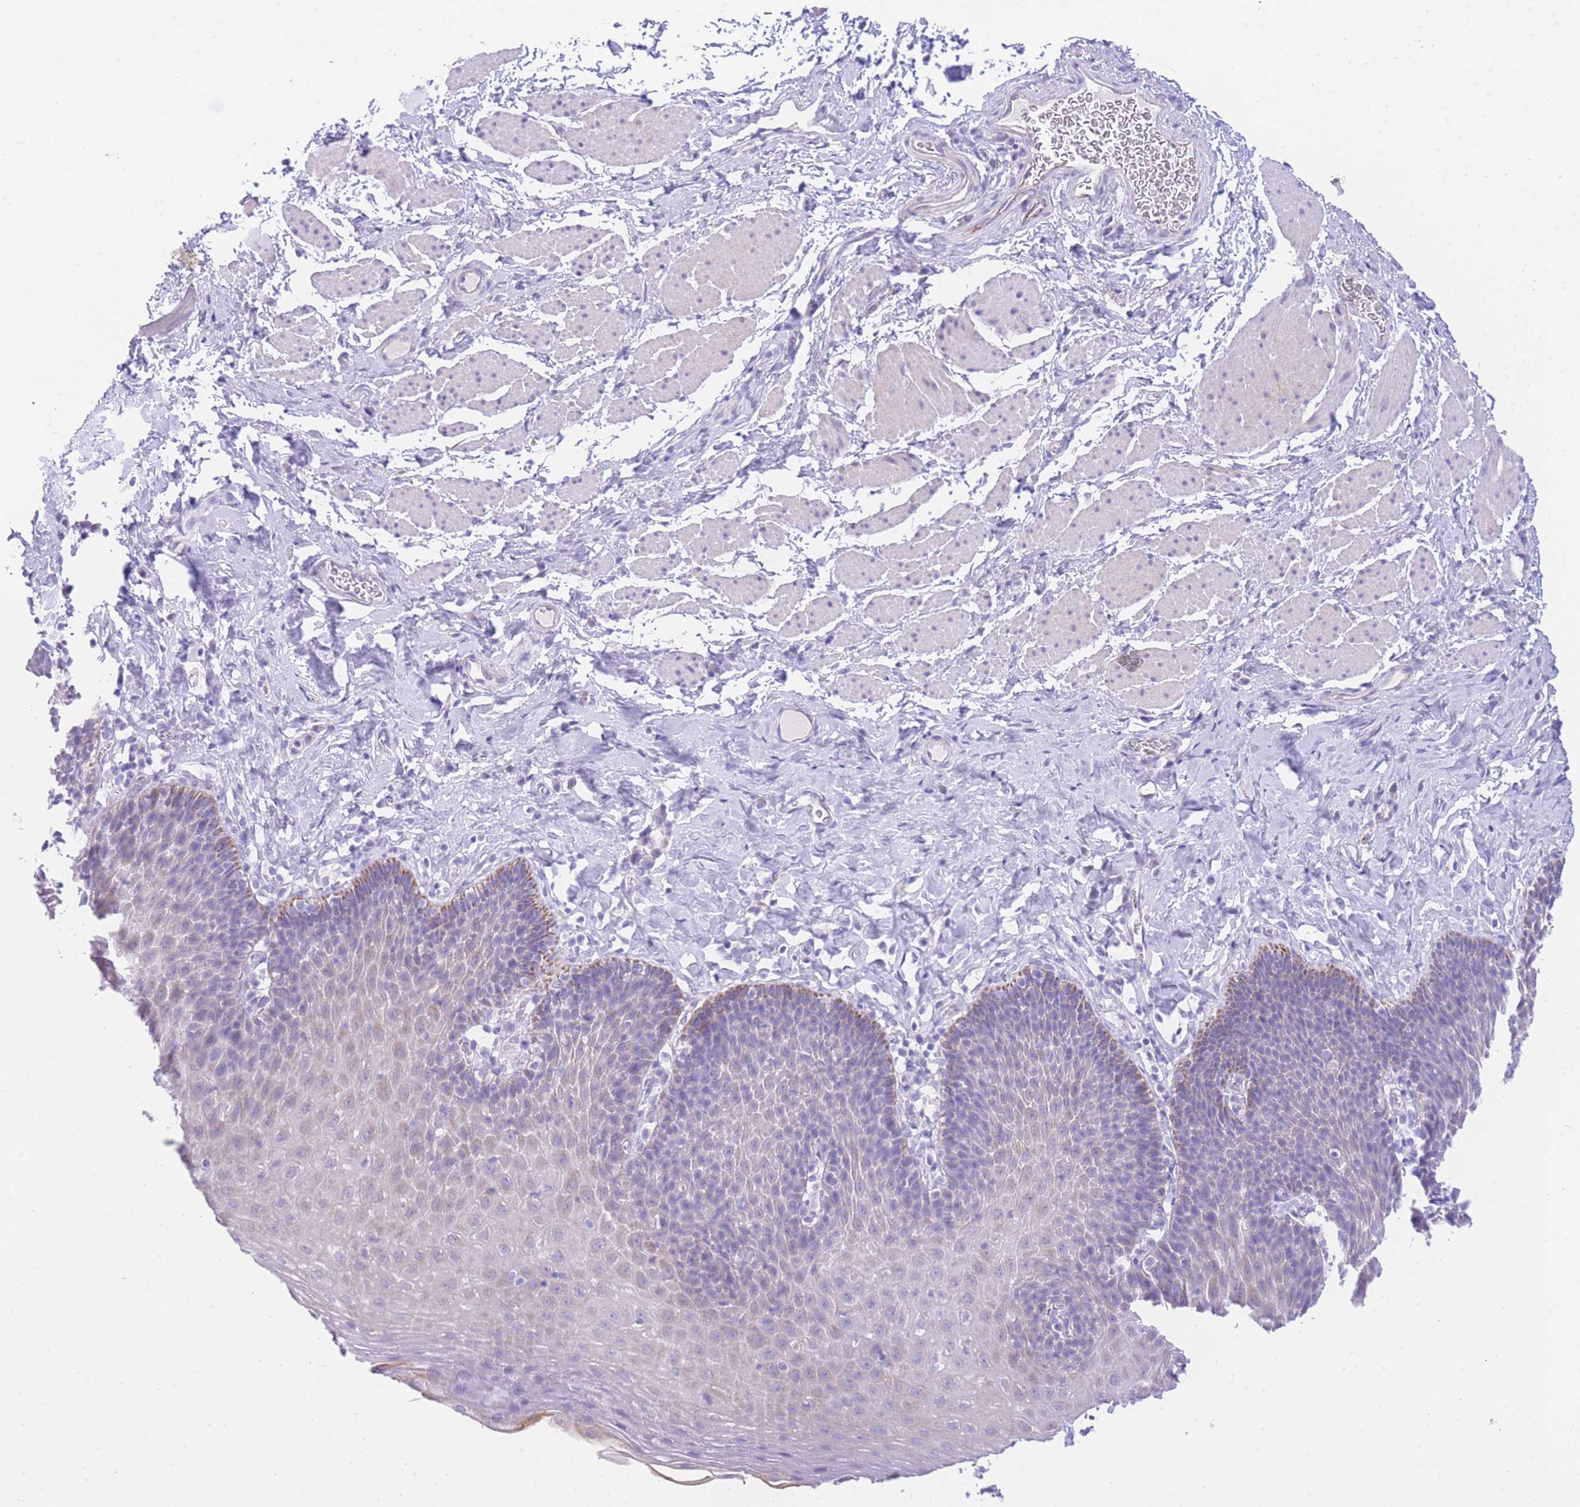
{"staining": {"intensity": "moderate", "quantity": "25%-75%", "location": "cytoplasmic/membranous"}, "tissue": "esophagus", "cell_type": "Squamous epithelial cells", "image_type": "normal", "snomed": [{"axis": "morphology", "description": "Normal tissue, NOS"}, {"axis": "topography", "description": "Esophagus"}], "caption": "High-magnification brightfield microscopy of normal esophagus stained with DAB (brown) and counterstained with hematoxylin (blue). squamous epithelial cells exhibit moderate cytoplasmic/membranous expression is seen in about25%-75% of cells. (DAB IHC, brown staining for protein, blue staining for nuclei).", "gene": "ACSM4", "patient": {"sex": "female", "age": 61}}